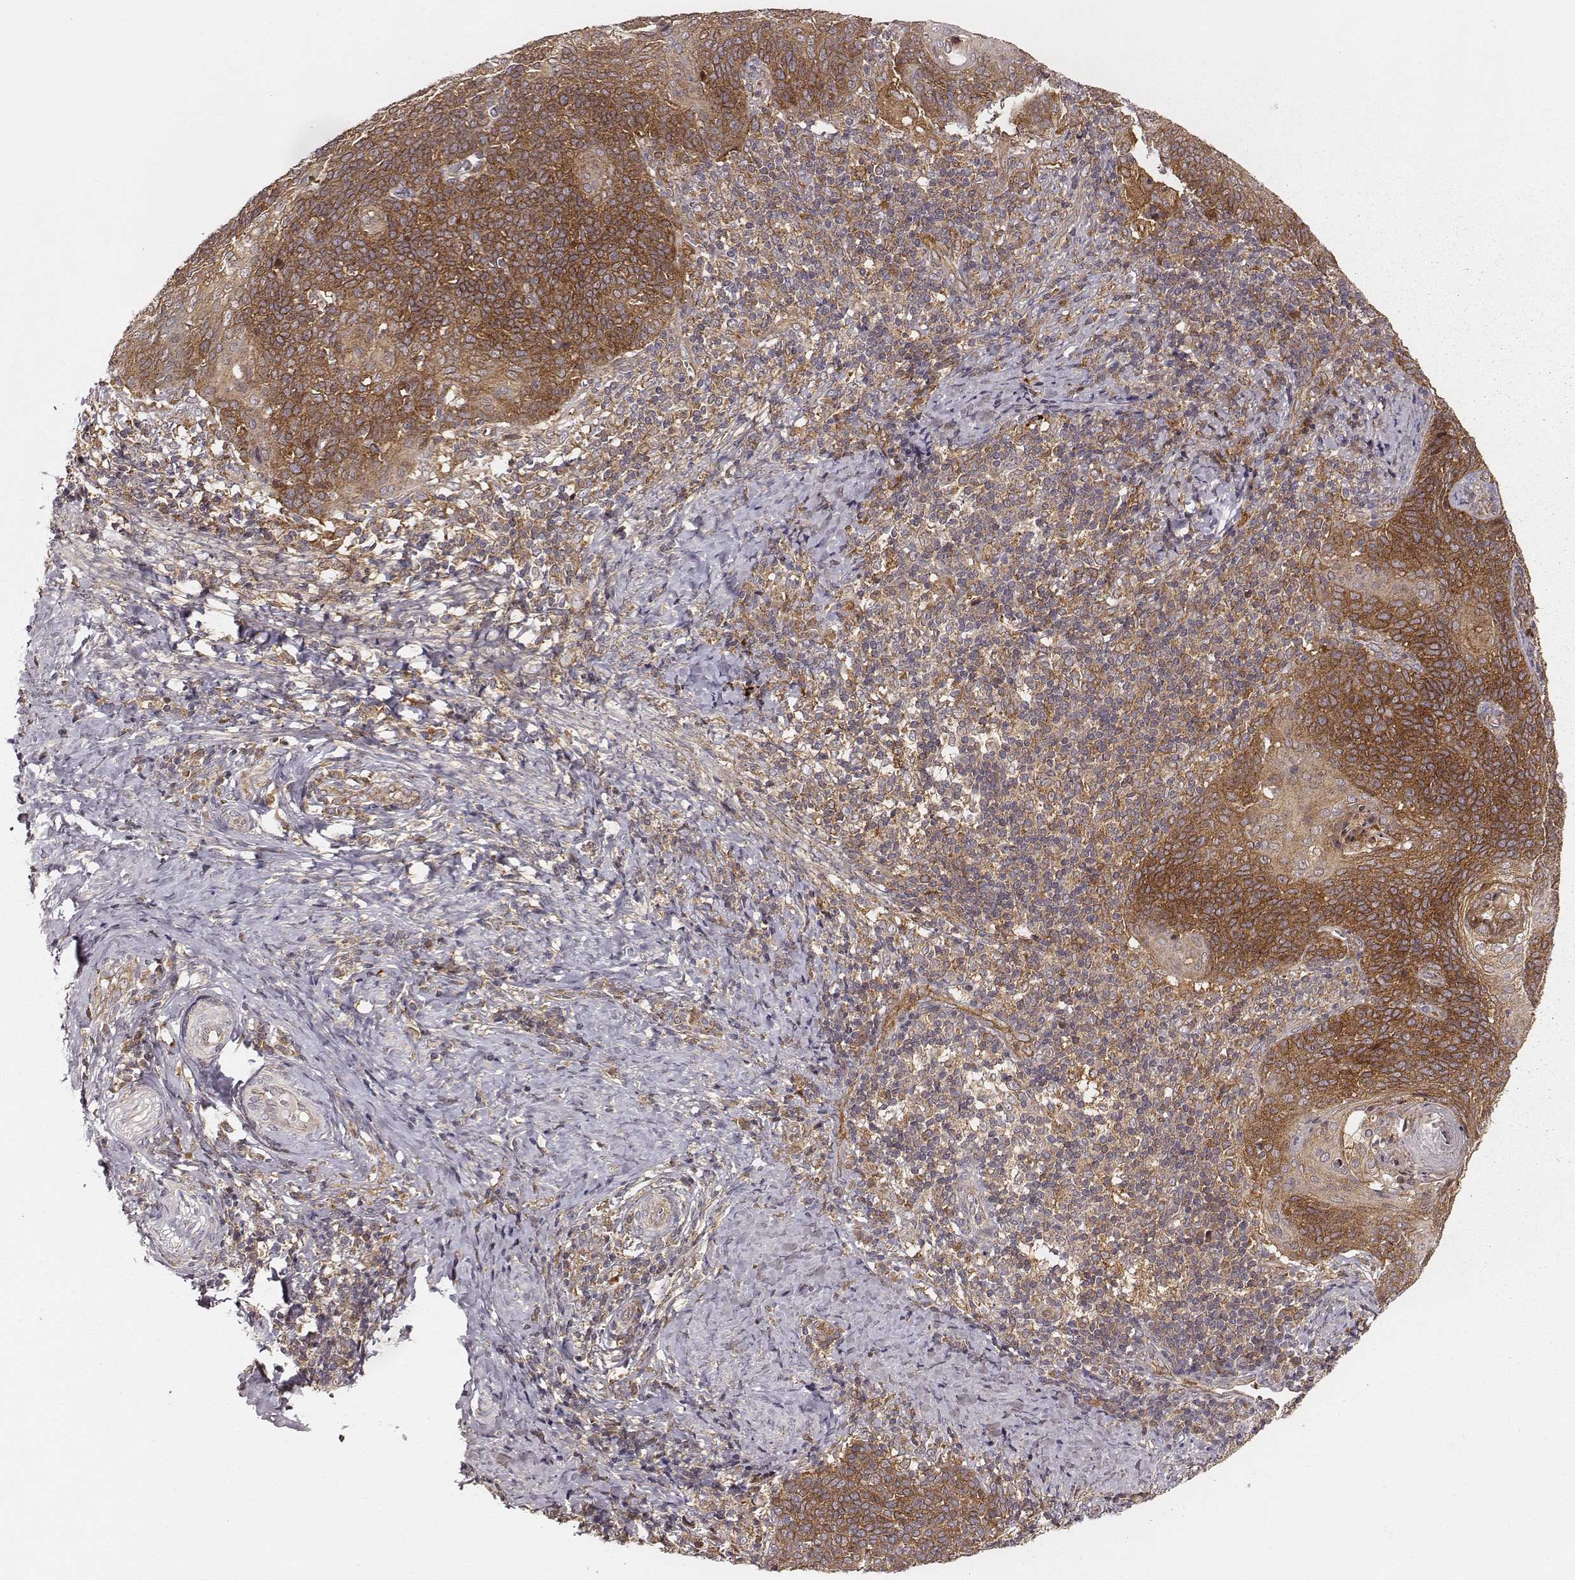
{"staining": {"intensity": "strong", "quantity": ">75%", "location": "cytoplasmic/membranous"}, "tissue": "cervical cancer", "cell_type": "Tumor cells", "image_type": "cancer", "snomed": [{"axis": "morphology", "description": "Normal tissue, NOS"}, {"axis": "morphology", "description": "Squamous cell carcinoma, NOS"}, {"axis": "topography", "description": "Cervix"}], "caption": "A micrograph of cervical cancer stained for a protein displays strong cytoplasmic/membranous brown staining in tumor cells. (DAB (3,3'-diaminobenzidine) IHC, brown staining for protein, blue staining for nuclei).", "gene": "VPS26A", "patient": {"sex": "female", "age": 39}}